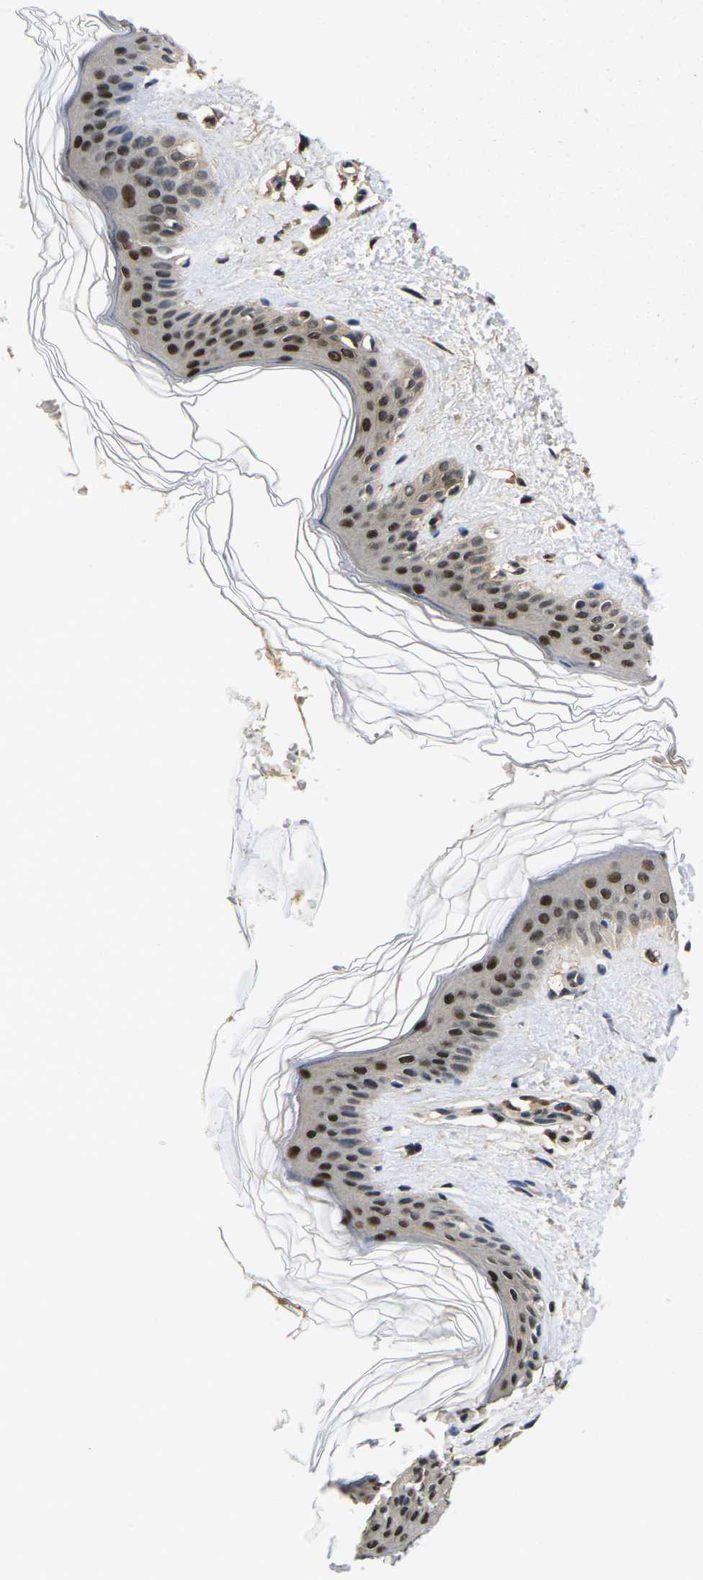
{"staining": {"intensity": "moderate", "quantity": "25%-75%", "location": "nuclear"}, "tissue": "skin", "cell_type": "Fibroblasts", "image_type": "normal", "snomed": [{"axis": "morphology", "description": "Normal tissue, NOS"}, {"axis": "topography", "description": "Skin"}], "caption": "This image exhibits benign skin stained with IHC to label a protein in brown. The nuclear of fibroblasts show moderate positivity for the protein. Nuclei are counter-stained blue.", "gene": "GTF2E1", "patient": {"sex": "female", "age": 41}}